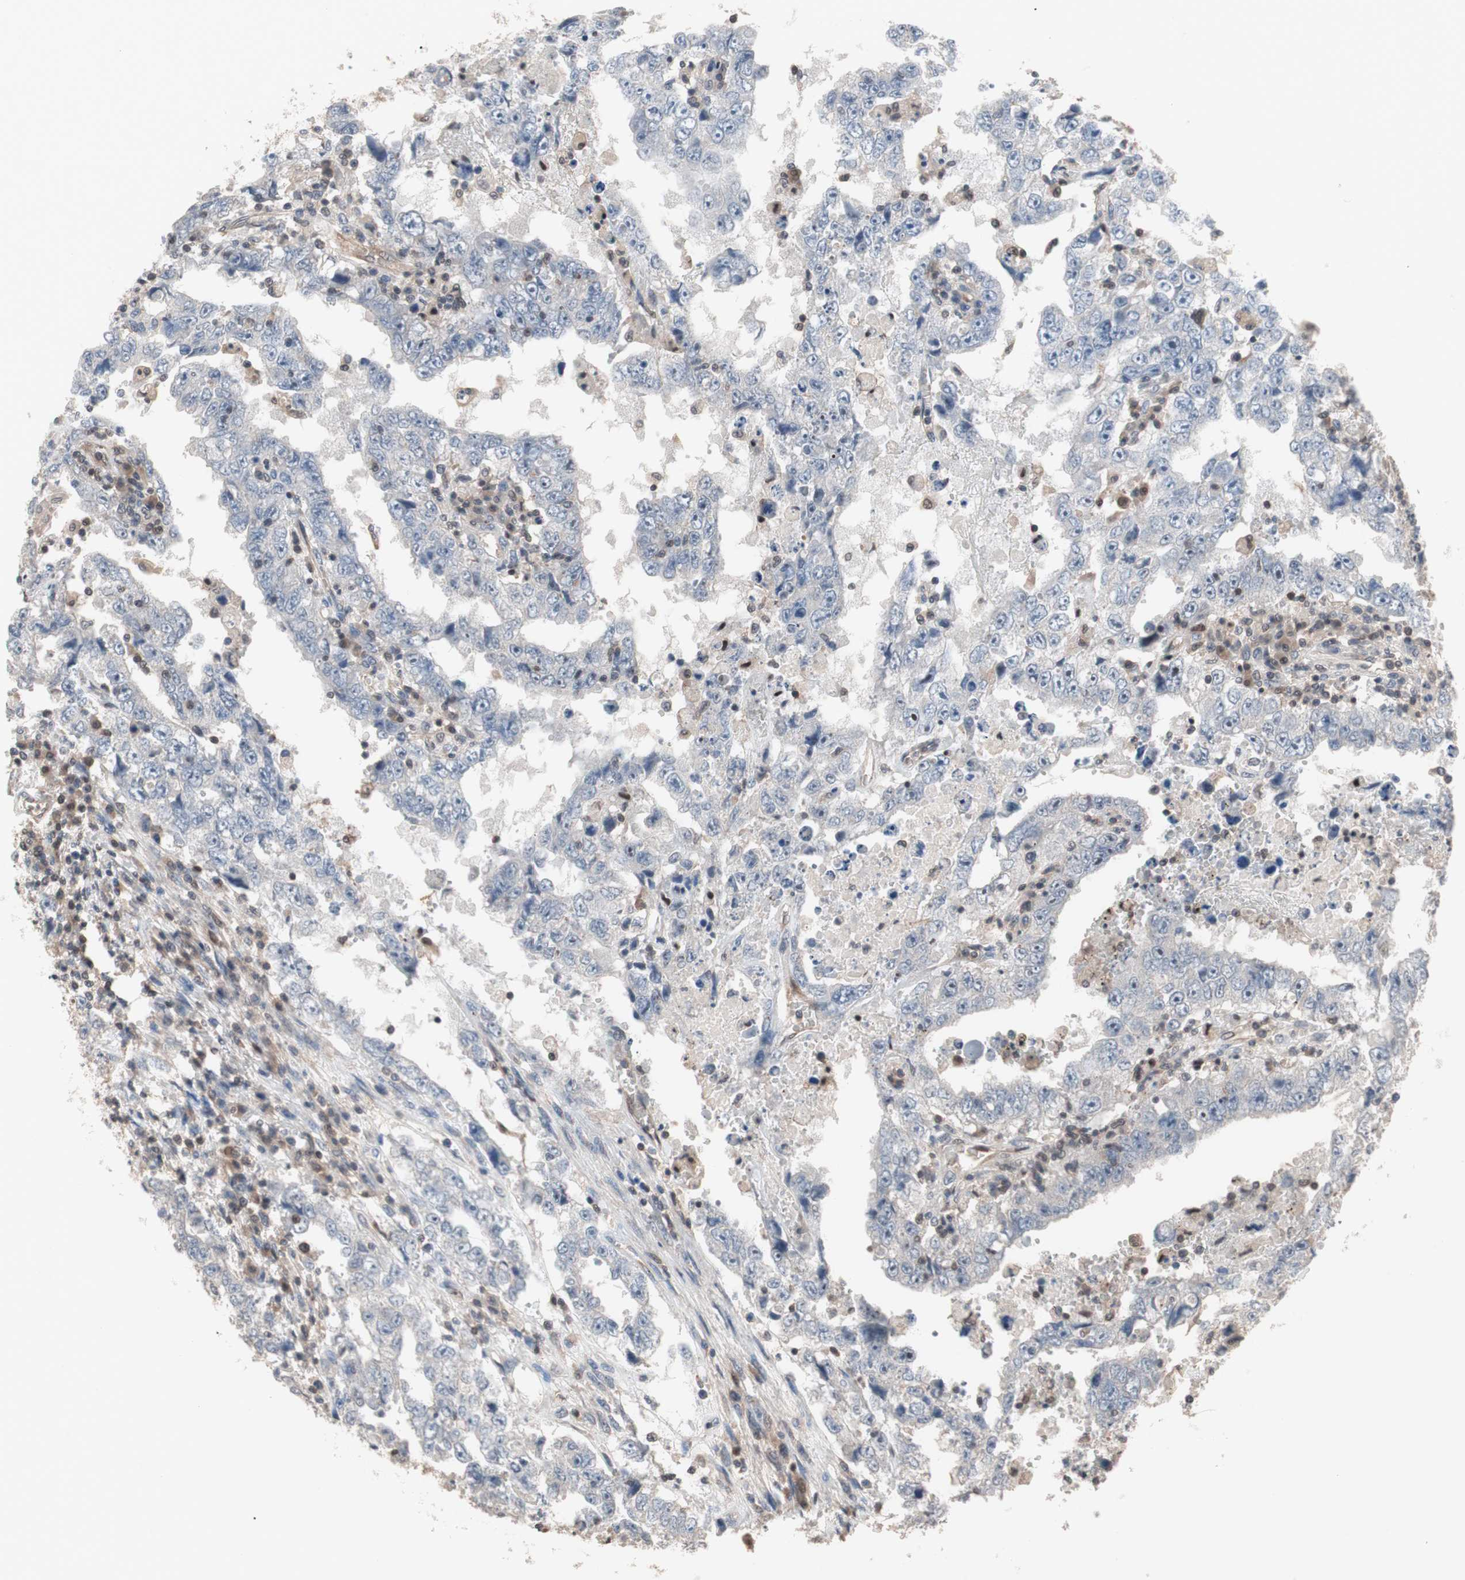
{"staining": {"intensity": "negative", "quantity": "none", "location": "none"}, "tissue": "testis cancer", "cell_type": "Tumor cells", "image_type": "cancer", "snomed": [{"axis": "morphology", "description": "Carcinoma, Embryonal, NOS"}, {"axis": "topography", "description": "Testis"}], "caption": "Human testis embryonal carcinoma stained for a protein using IHC exhibits no positivity in tumor cells.", "gene": "IRS1", "patient": {"sex": "male", "age": 26}}